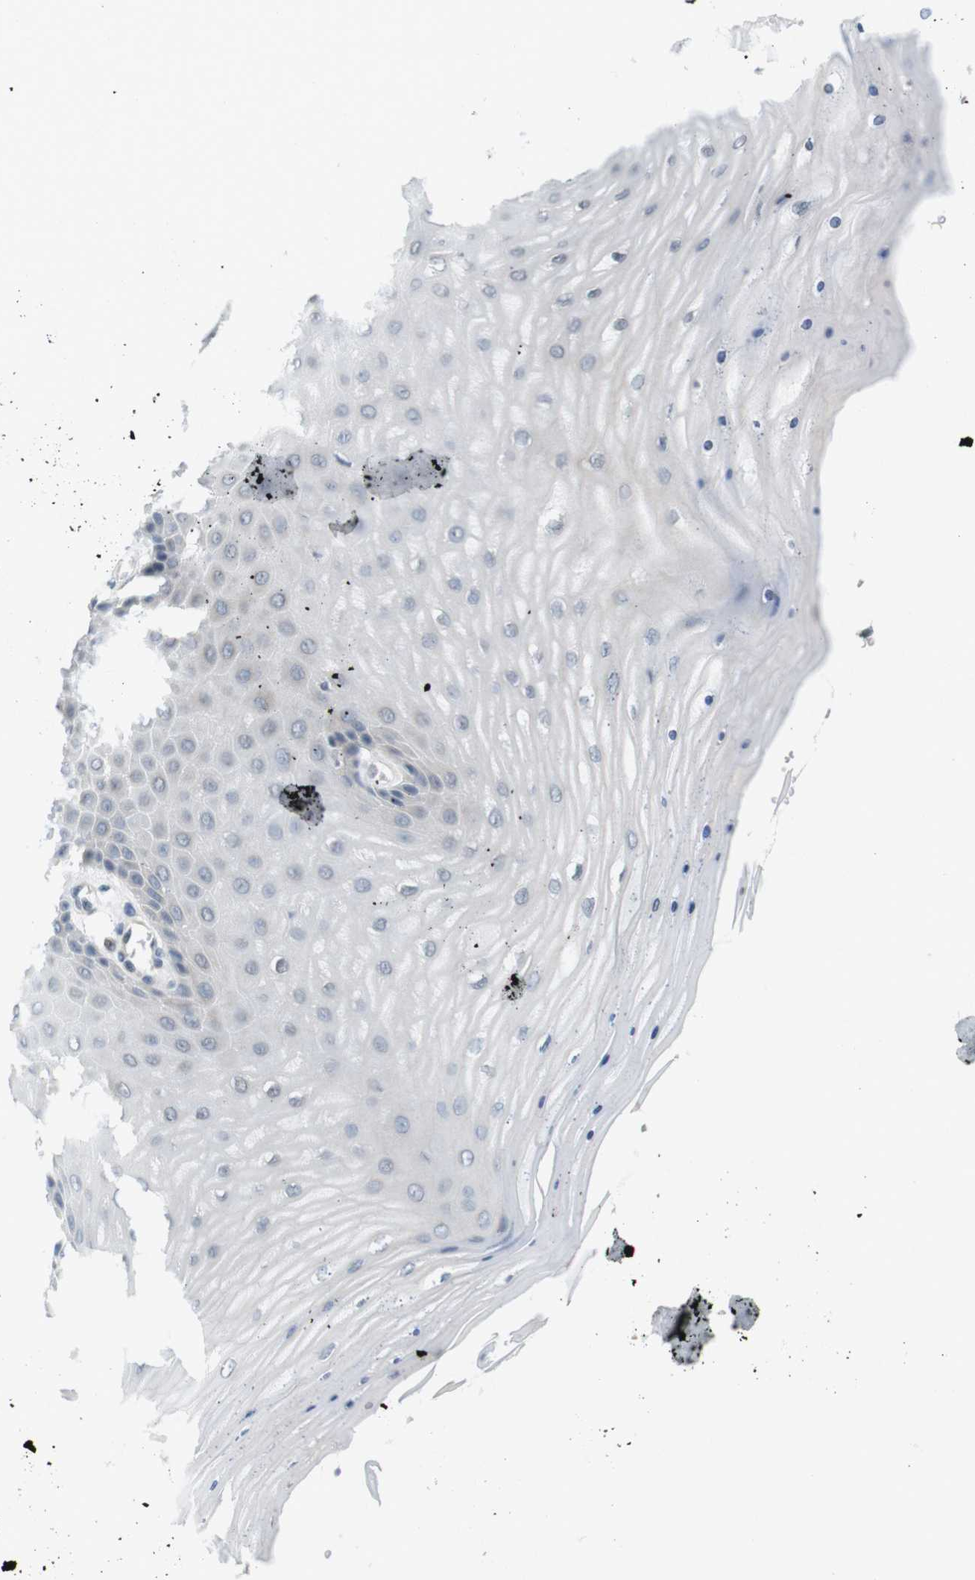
{"staining": {"intensity": "weak", "quantity": ">75%", "location": "cytoplasmic/membranous"}, "tissue": "cervix", "cell_type": "Glandular cells", "image_type": "normal", "snomed": [{"axis": "morphology", "description": "Normal tissue, NOS"}, {"axis": "topography", "description": "Cervix"}], "caption": "Unremarkable cervix was stained to show a protein in brown. There is low levels of weak cytoplasmic/membranous positivity in approximately >75% of glandular cells. (DAB (3,3'-diaminobenzidine) = brown stain, brightfield microscopy at high magnification).", "gene": "WNT7A", "patient": {"sex": "female", "age": 55}}